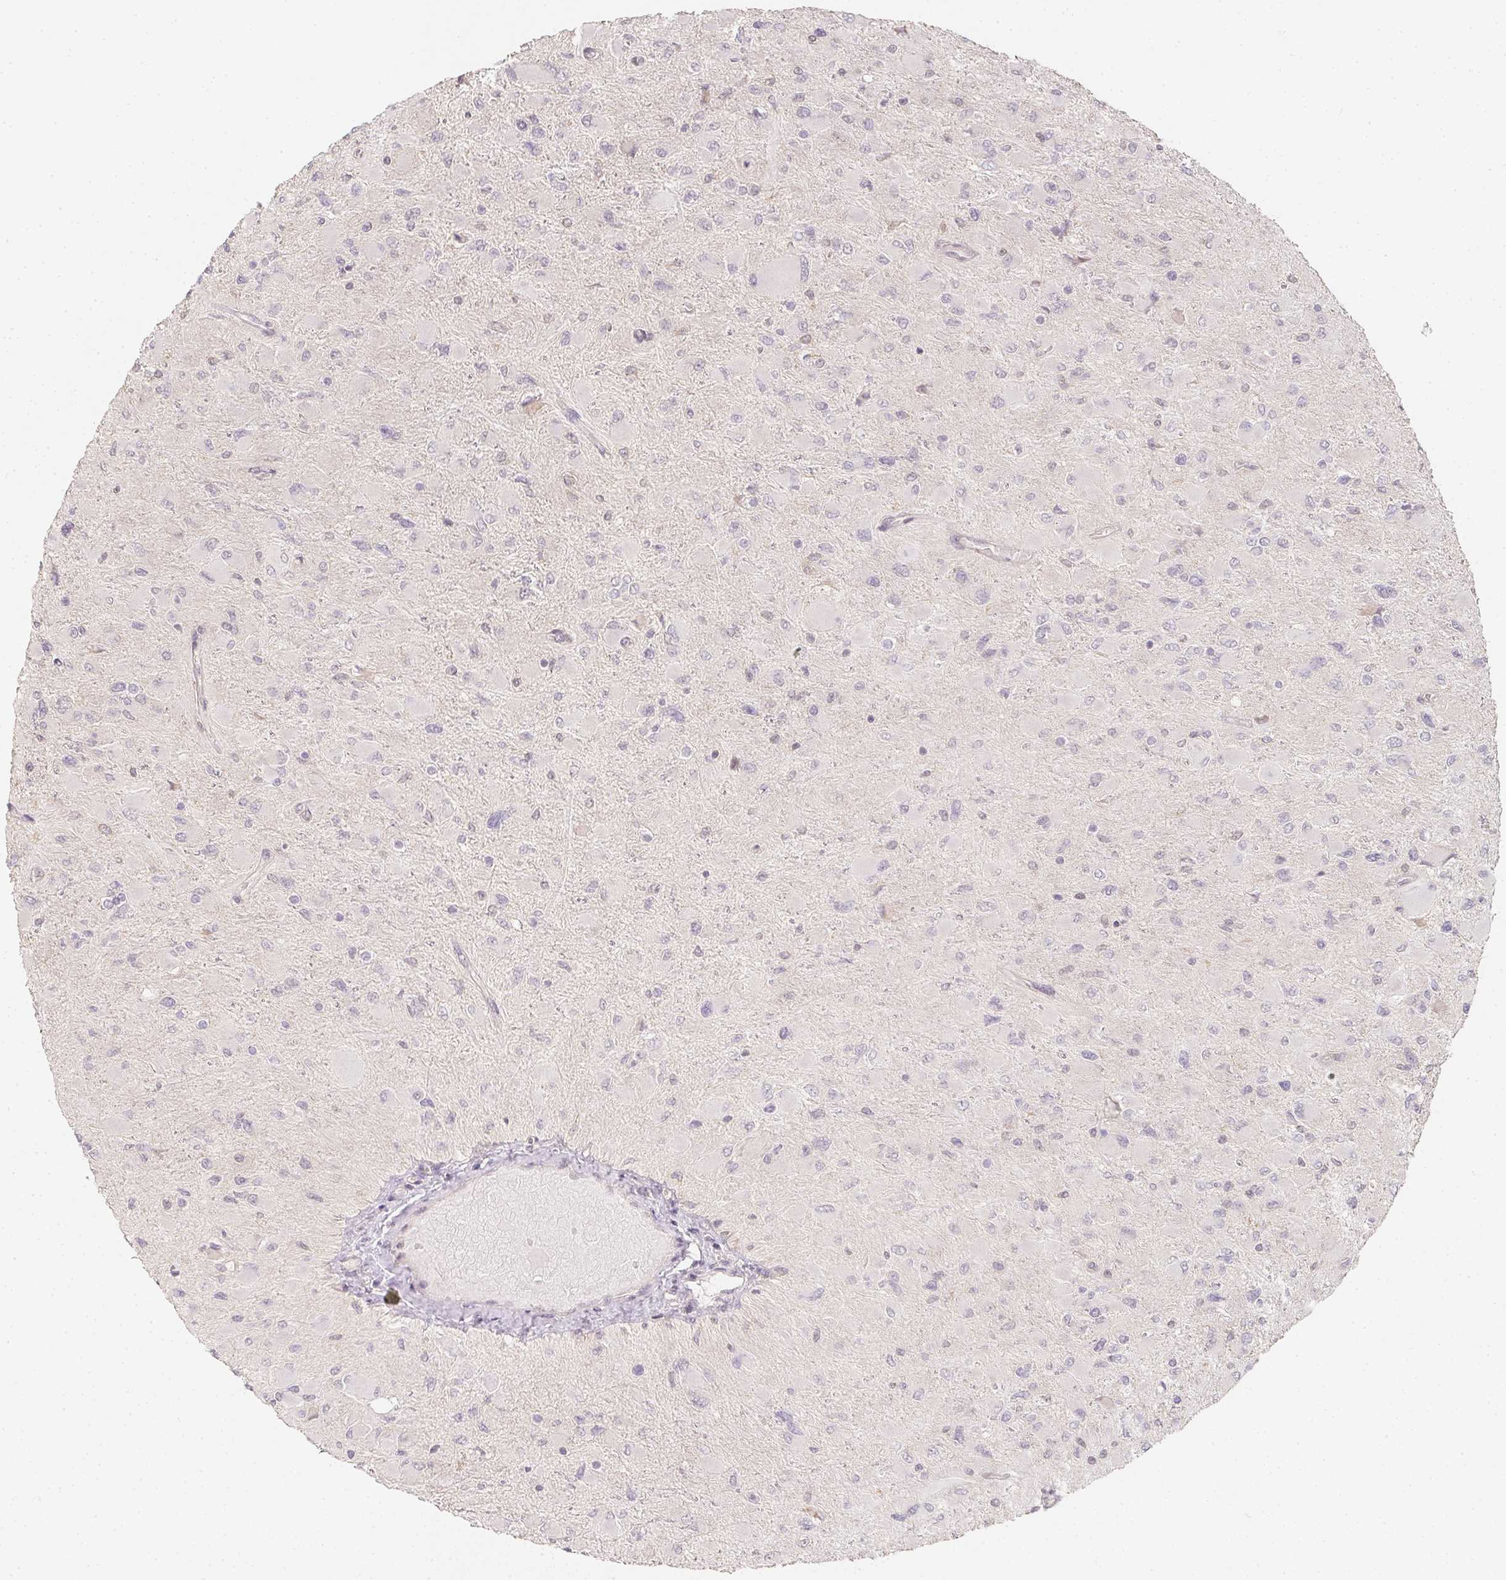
{"staining": {"intensity": "negative", "quantity": "none", "location": "none"}, "tissue": "glioma", "cell_type": "Tumor cells", "image_type": "cancer", "snomed": [{"axis": "morphology", "description": "Glioma, malignant, High grade"}, {"axis": "topography", "description": "Cerebral cortex"}], "caption": "The image demonstrates no significant staining in tumor cells of glioma.", "gene": "SOAT1", "patient": {"sex": "female", "age": 36}}